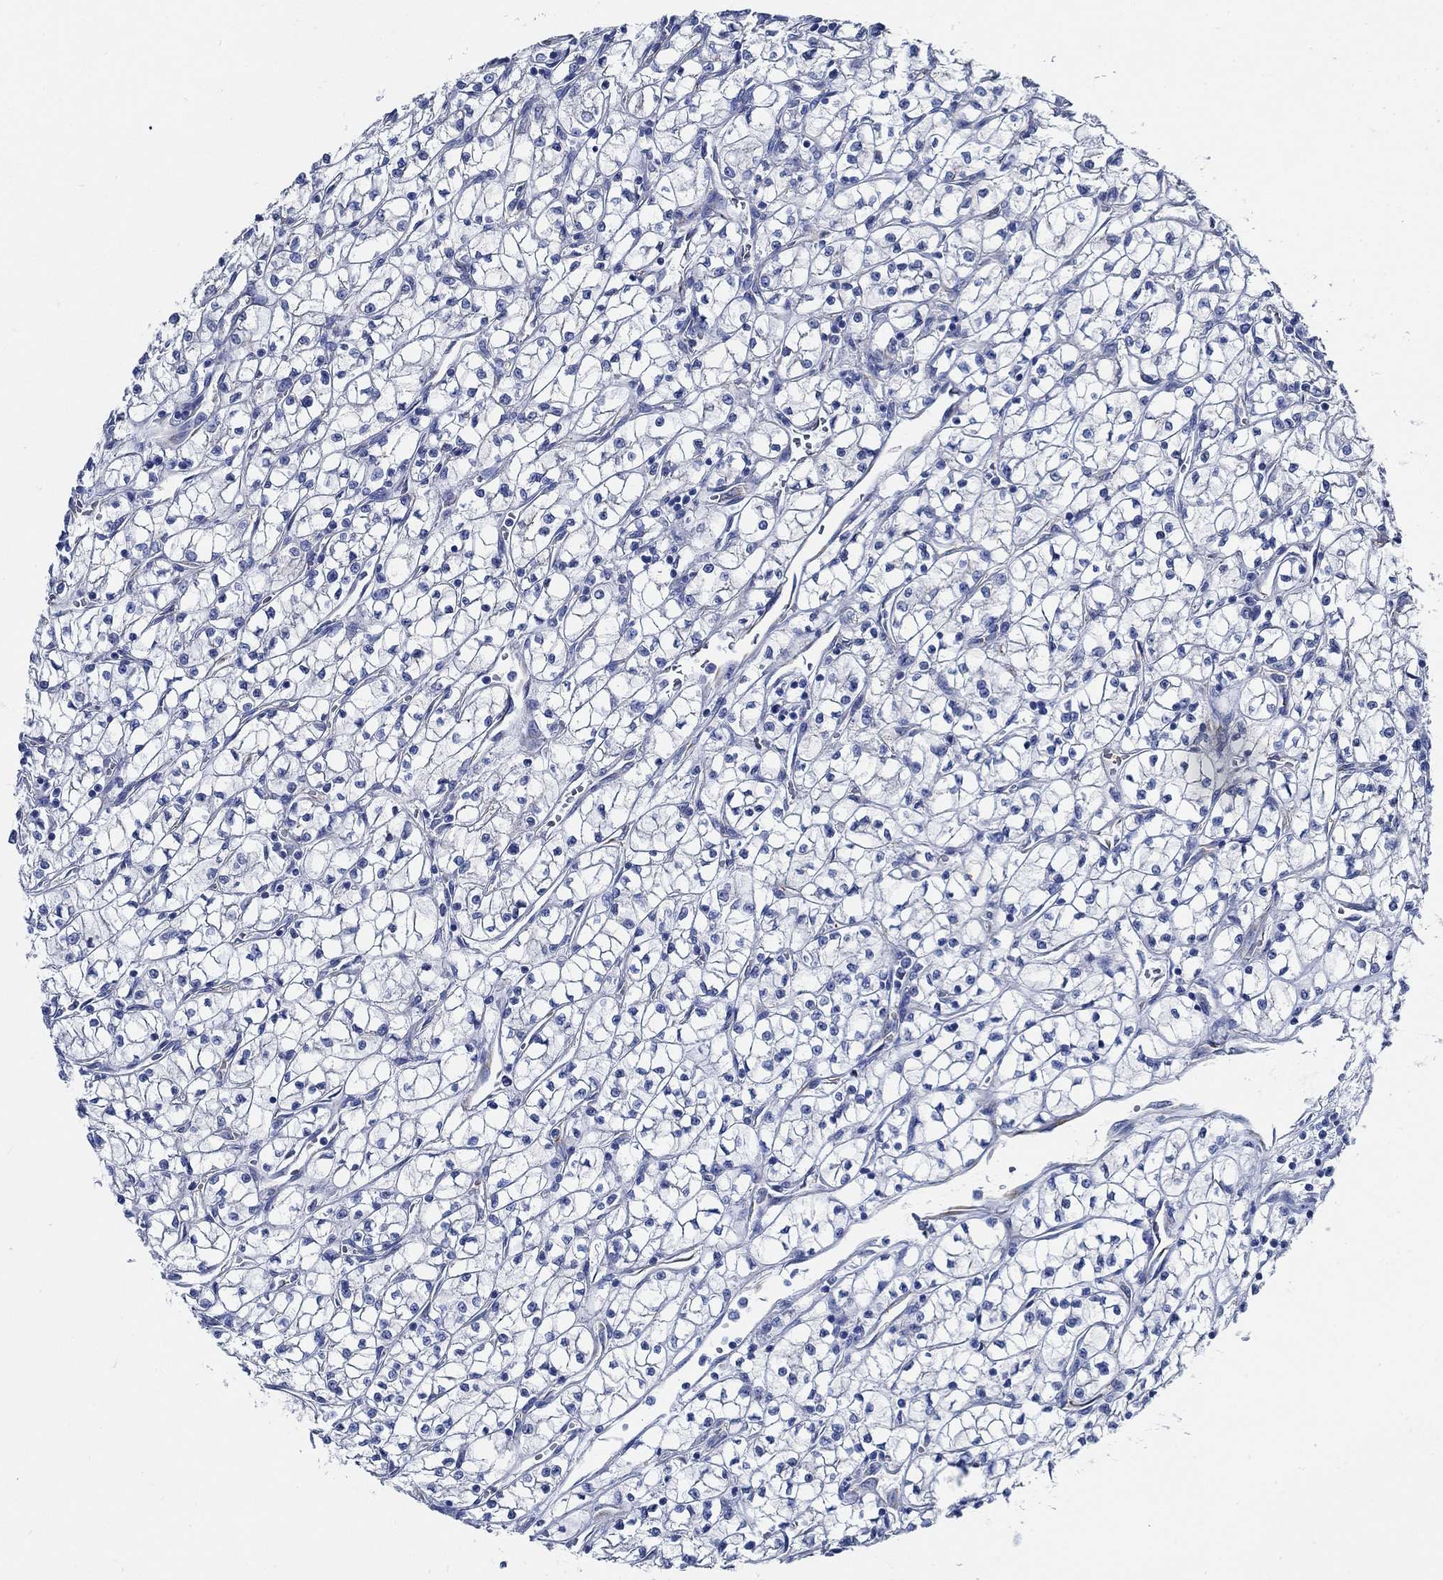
{"staining": {"intensity": "negative", "quantity": "none", "location": "none"}, "tissue": "renal cancer", "cell_type": "Tumor cells", "image_type": "cancer", "snomed": [{"axis": "morphology", "description": "Adenocarcinoma, NOS"}, {"axis": "topography", "description": "Kidney"}], "caption": "Adenocarcinoma (renal) stained for a protein using immunohistochemistry (IHC) reveals no staining tumor cells.", "gene": "HECW2", "patient": {"sex": "female", "age": 64}}